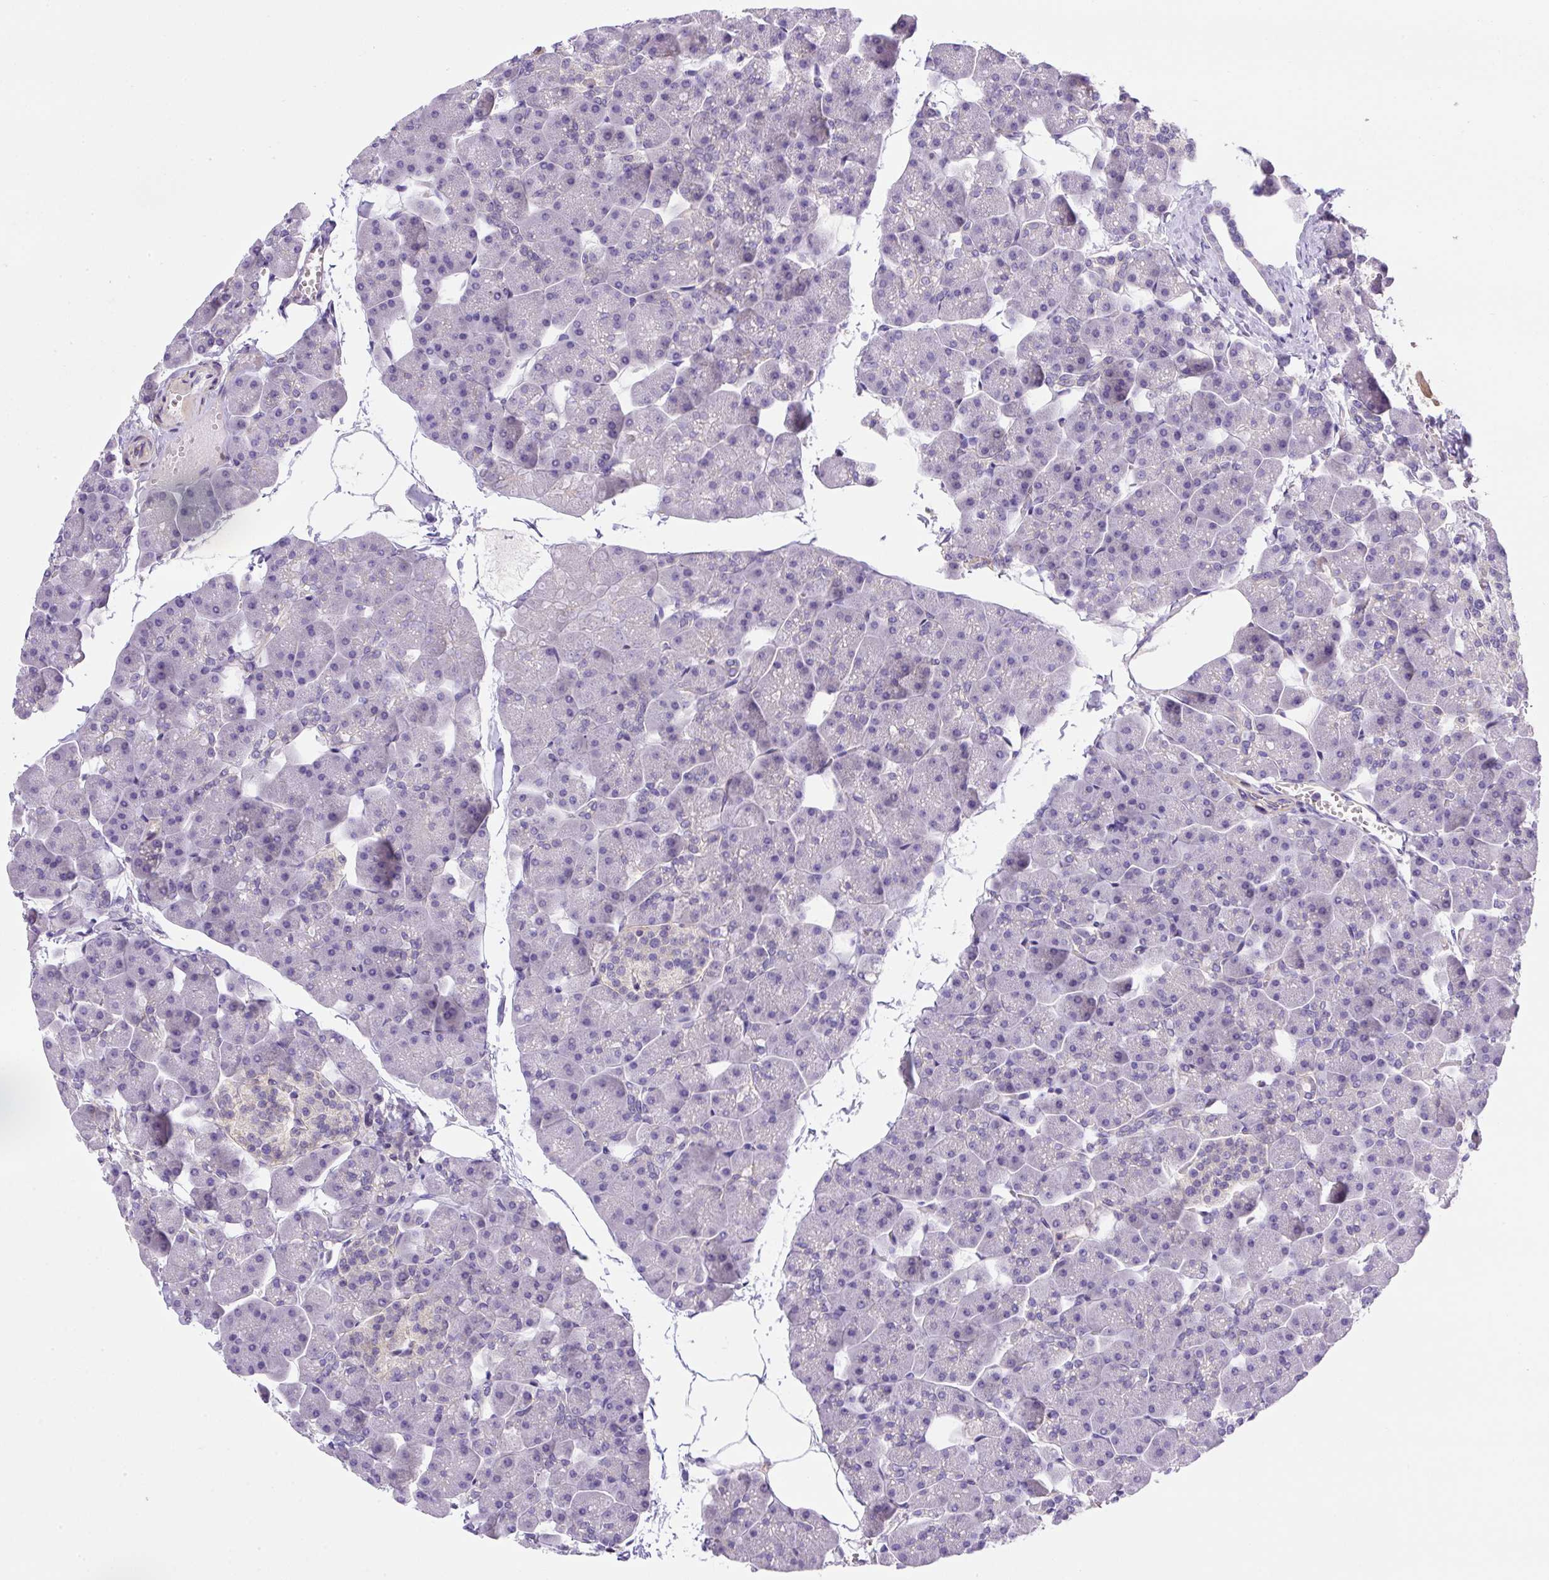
{"staining": {"intensity": "negative", "quantity": "none", "location": "none"}, "tissue": "pancreas", "cell_type": "Exocrine glandular cells", "image_type": "normal", "snomed": [{"axis": "morphology", "description": "Normal tissue, NOS"}, {"axis": "topography", "description": "Pancreas"}], "caption": "IHC micrograph of benign pancreas: human pancreas stained with DAB (3,3'-diaminobenzidine) demonstrates no significant protein expression in exocrine glandular cells.", "gene": "NPTN", "patient": {"sex": "male", "age": 35}}